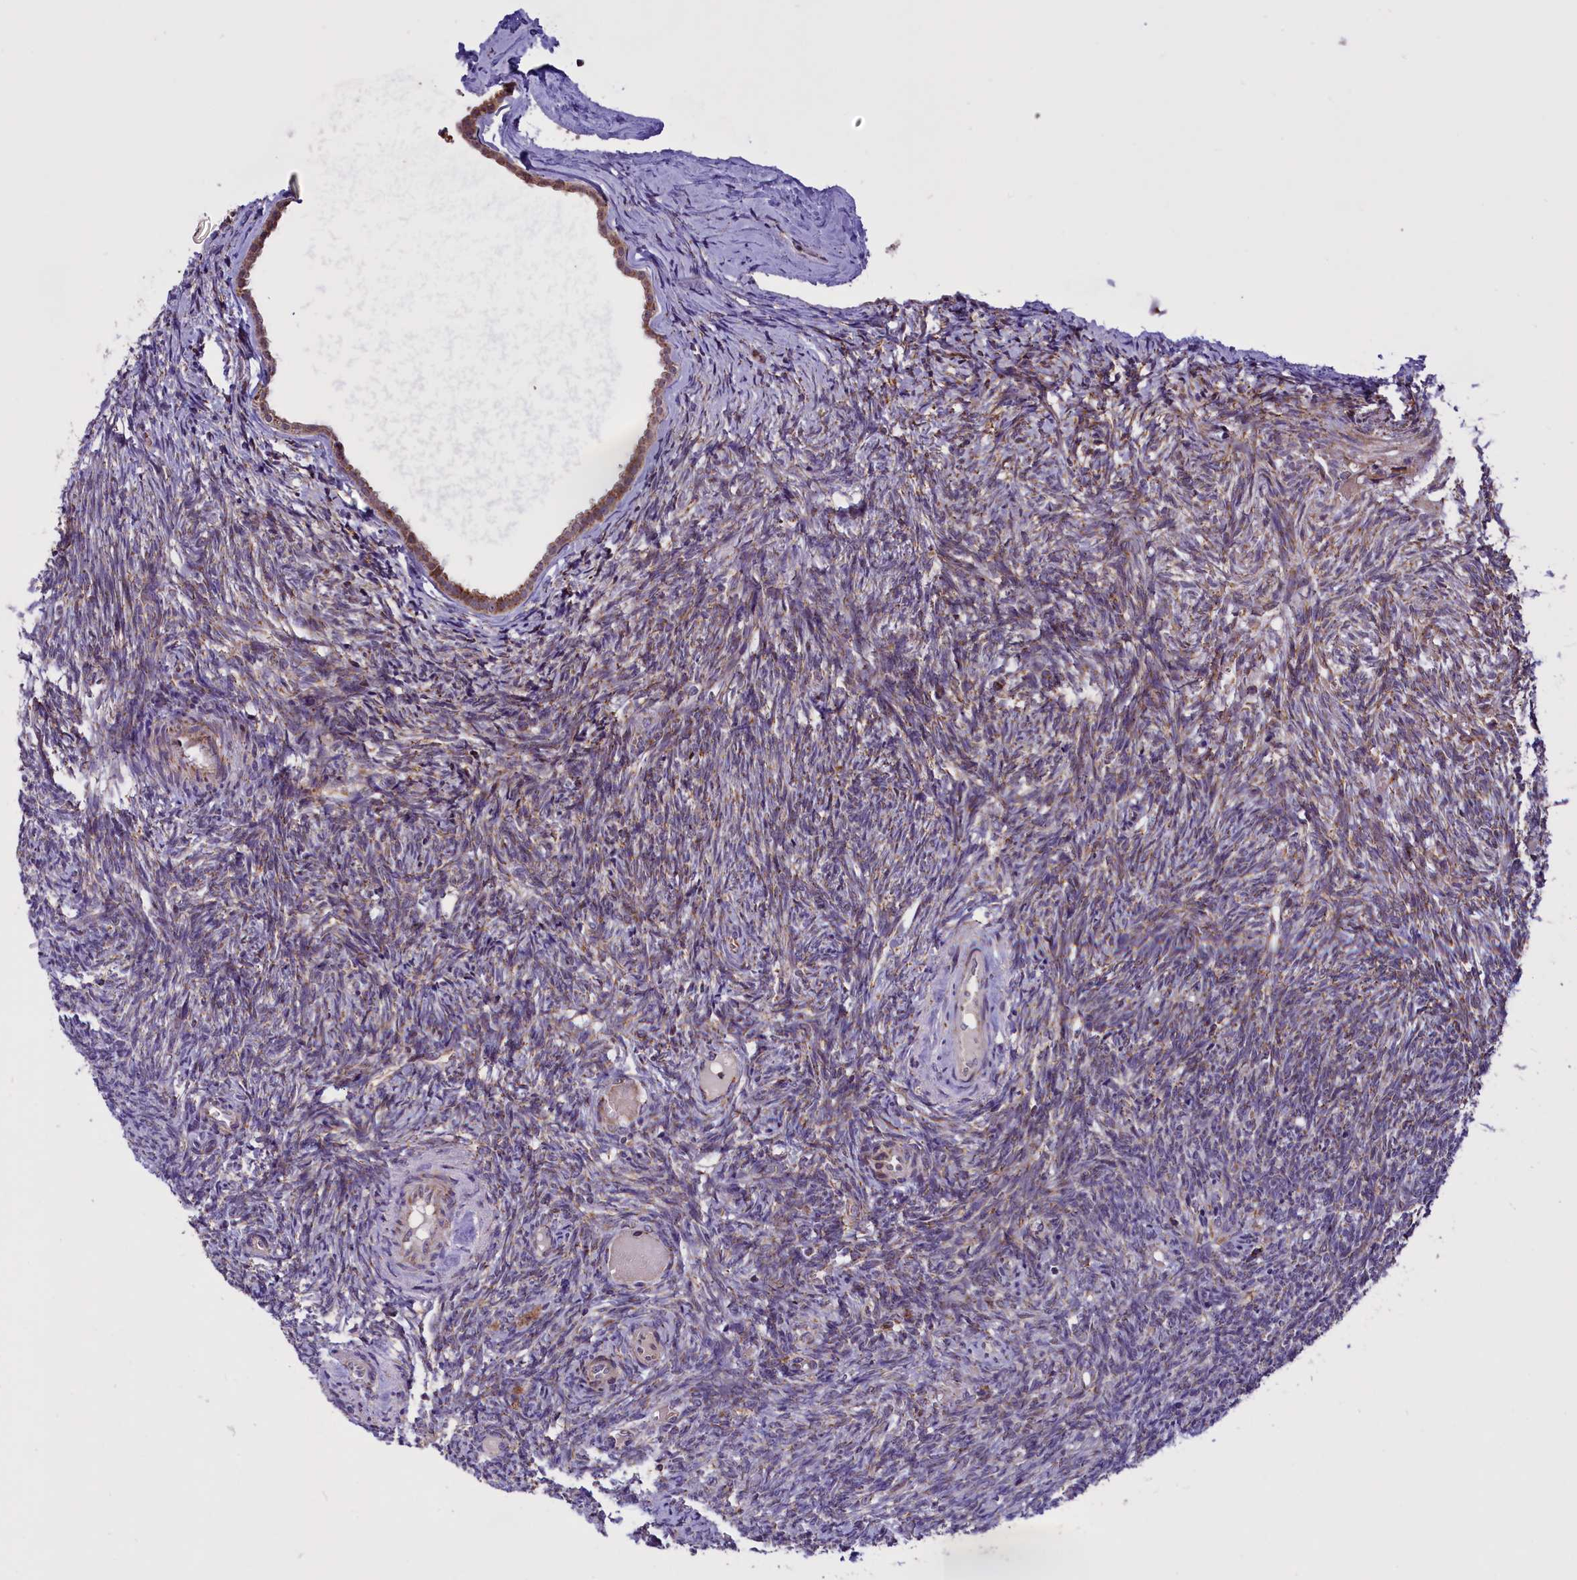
{"staining": {"intensity": "moderate", "quantity": ">75%", "location": "cytoplasmic/membranous"}, "tissue": "ovary", "cell_type": "Follicle cells", "image_type": "normal", "snomed": [{"axis": "morphology", "description": "Normal tissue, NOS"}, {"axis": "topography", "description": "Ovary"}], "caption": "This is an image of immunohistochemistry (IHC) staining of benign ovary, which shows moderate staining in the cytoplasmic/membranous of follicle cells.", "gene": "NDUFS5", "patient": {"sex": "female", "age": 41}}